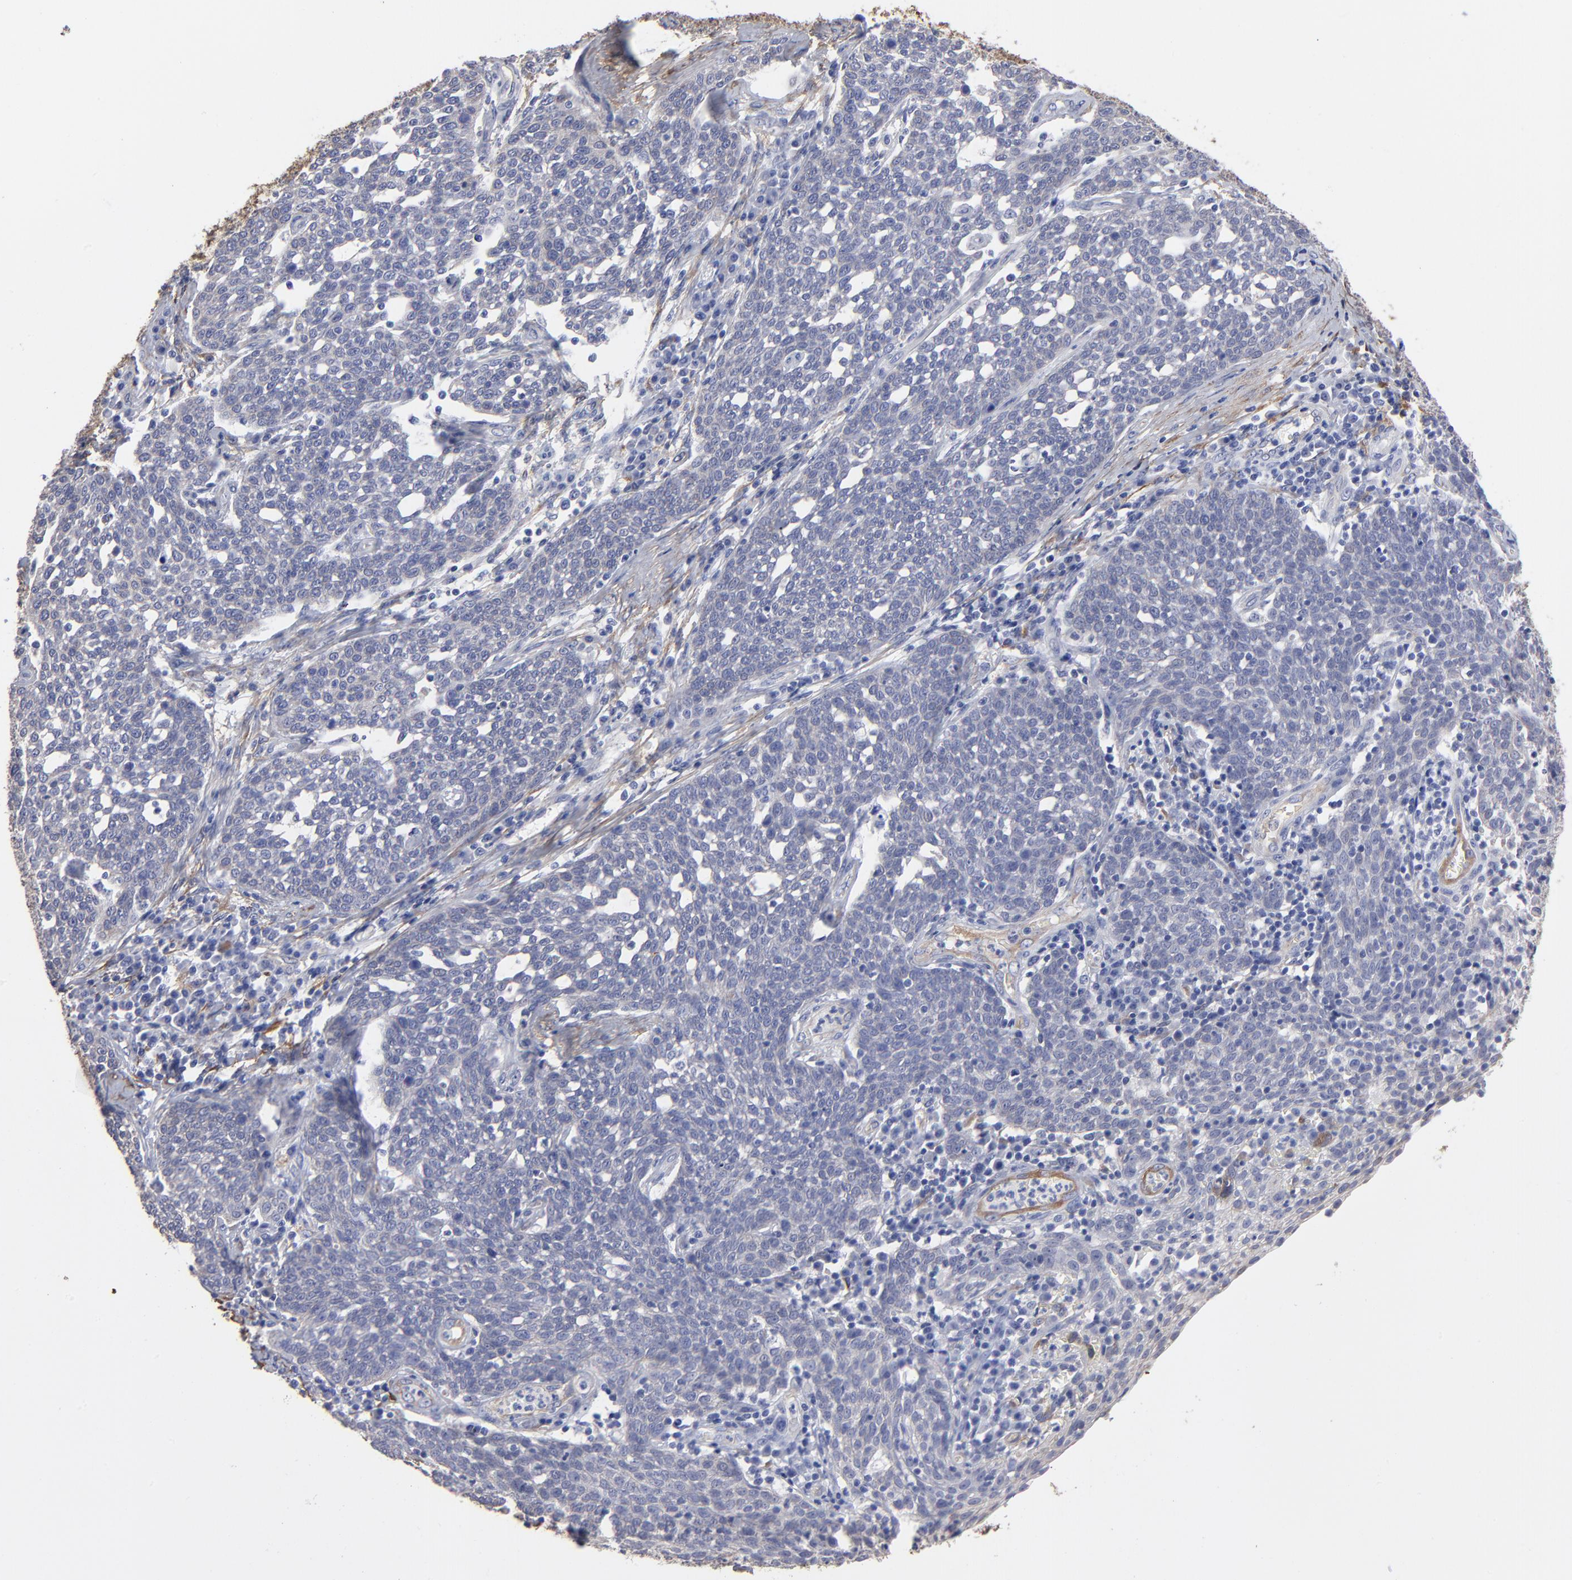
{"staining": {"intensity": "negative", "quantity": "none", "location": "none"}, "tissue": "cervical cancer", "cell_type": "Tumor cells", "image_type": "cancer", "snomed": [{"axis": "morphology", "description": "Squamous cell carcinoma, NOS"}, {"axis": "topography", "description": "Cervix"}], "caption": "DAB immunohistochemical staining of squamous cell carcinoma (cervical) shows no significant staining in tumor cells.", "gene": "CILP", "patient": {"sex": "female", "age": 34}}